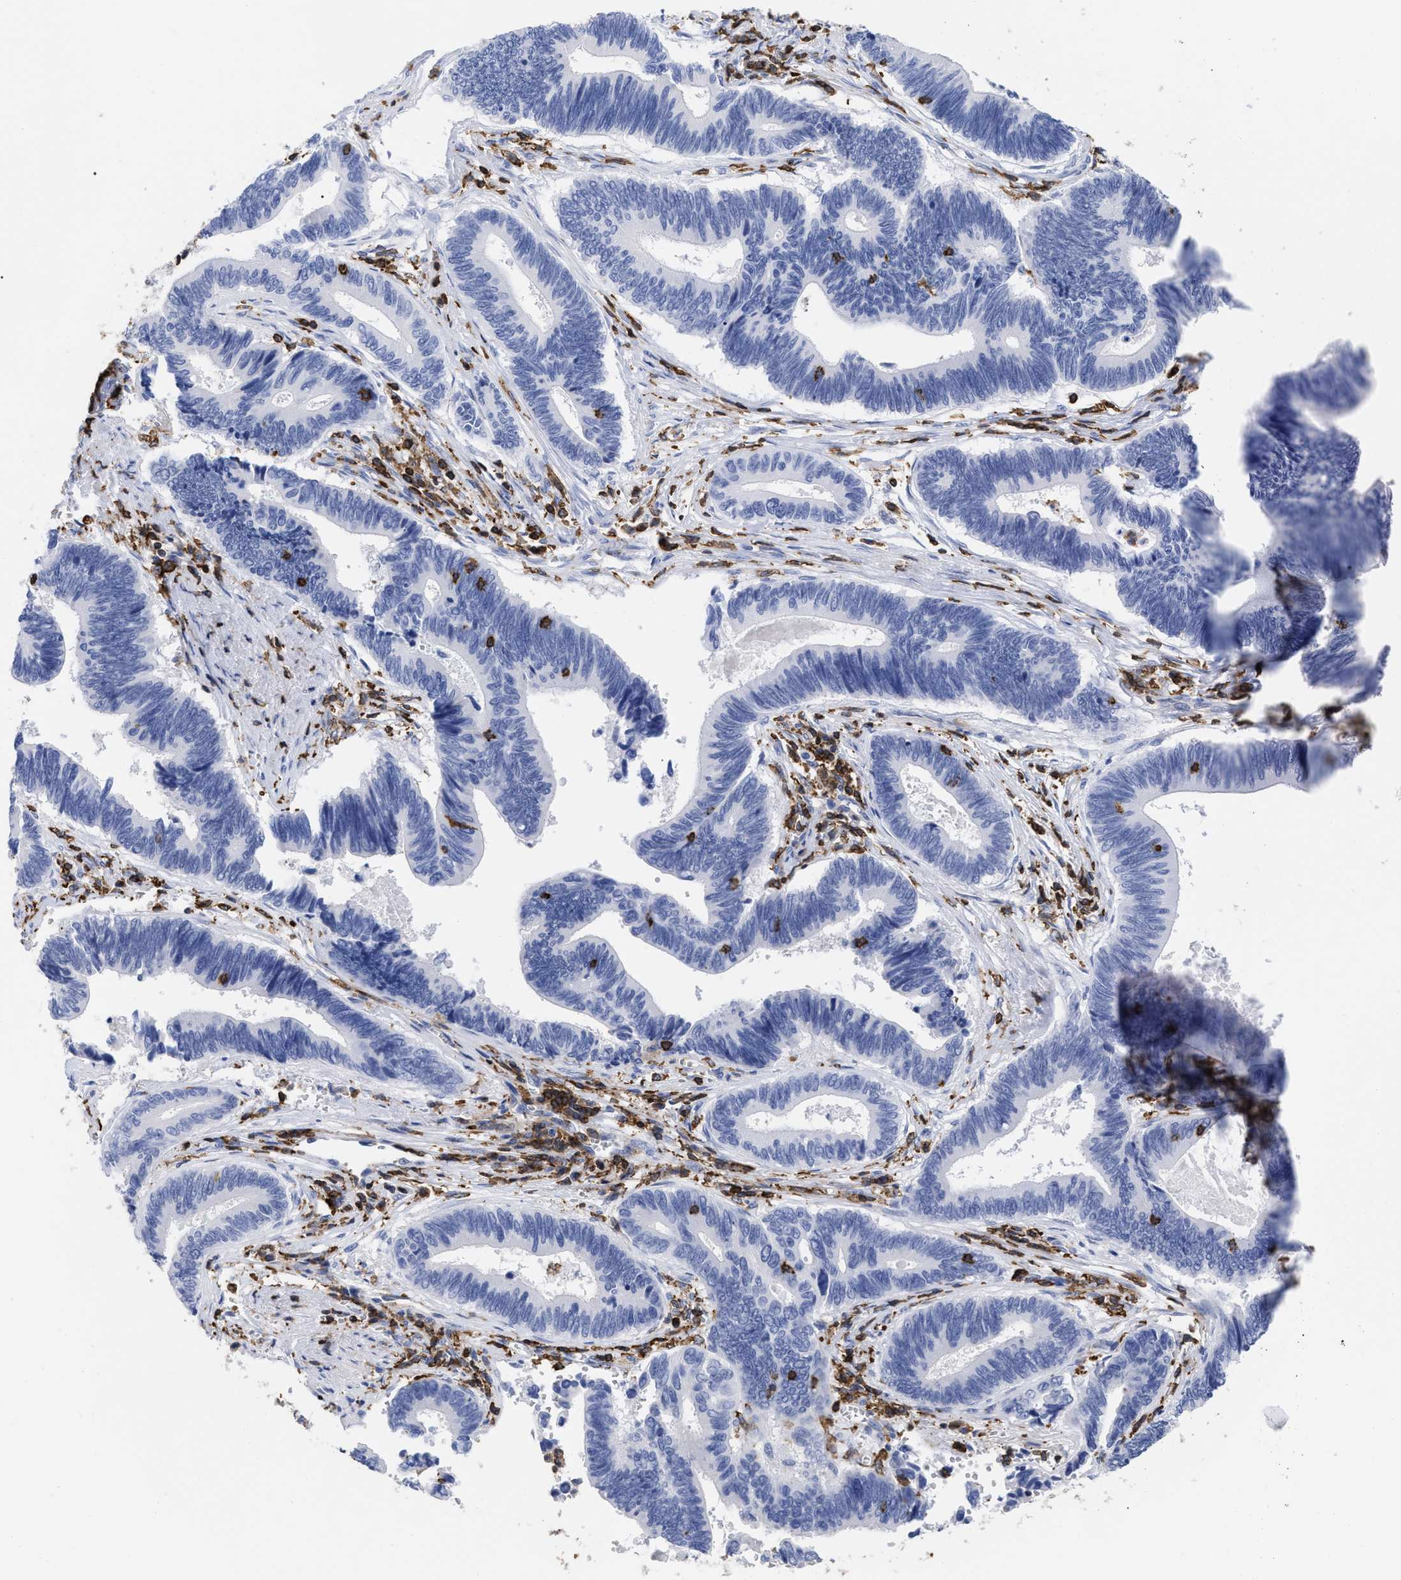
{"staining": {"intensity": "negative", "quantity": "none", "location": "none"}, "tissue": "pancreatic cancer", "cell_type": "Tumor cells", "image_type": "cancer", "snomed": [{"axis": "morphology", "description": "Adenocarcinoma, NOS"}, {"axis": "topography", "description": "Pancreas"}], "caption": "Tumor cells are negative for brown protein staining in pancreatic adenocarcinoma.", "gene": "HCLS1", "patient": {"sex": "female", "age": 70}}